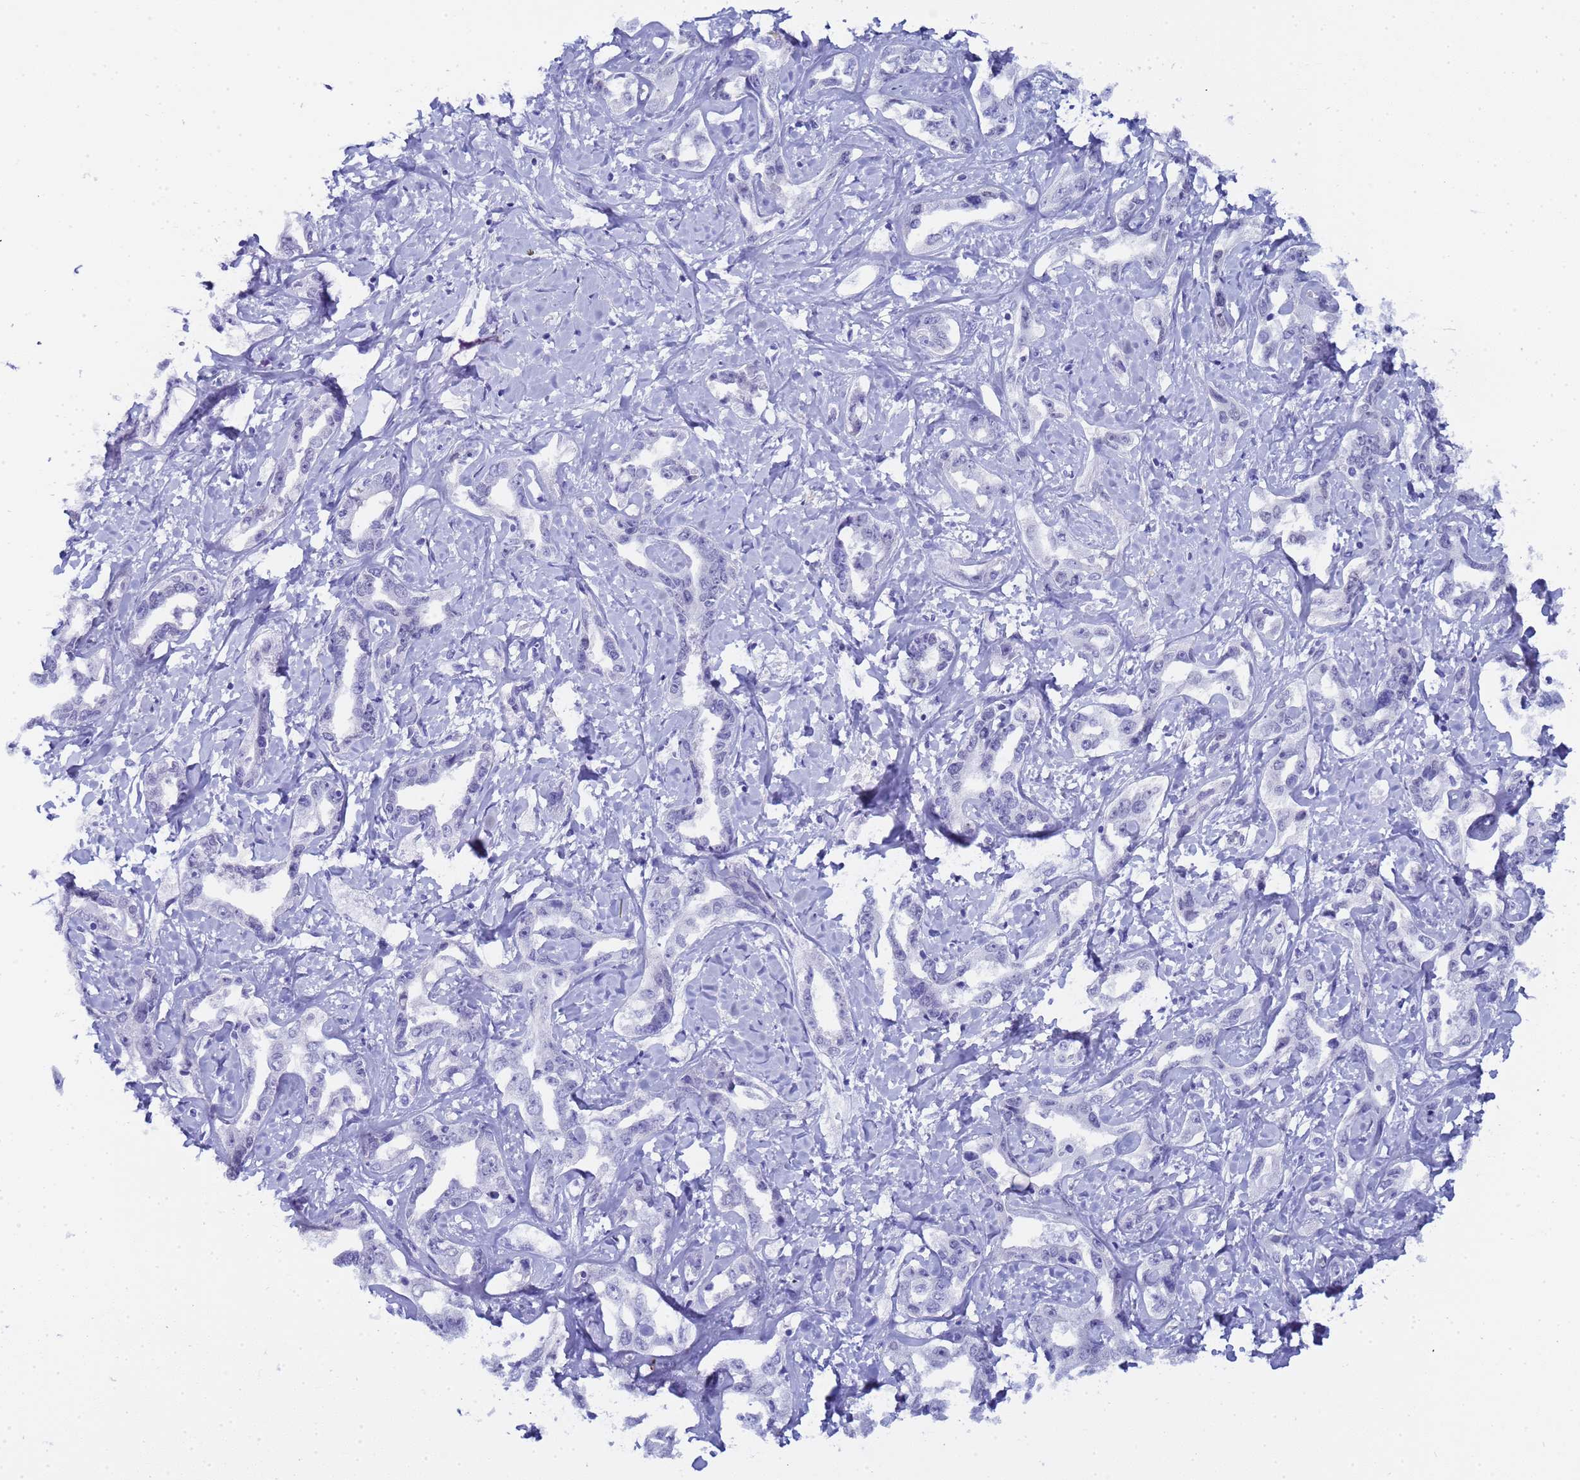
{"staining": {"intensity": "negative", "quantity": "none", "location": "none"}, "tissue": "liver cancer", "cell_type": "Tumor cells", "image_type": "cancer", "snomed": [{"axis": "morphology", "description": "Cholangiocarcinoma"}, {"axis": "topography", "description": "Liver"}], "caption": "Tumor cells are negative for protein expression in human liver cholangiocarcinoma. The staining was performed using DAB to visualize the protein expression in brown, while the nuclei were stained in blue with hematoxylin (Magnification: 20x).", "gene": "CTRC", "patient": {"sex": "male", "age": 59}}